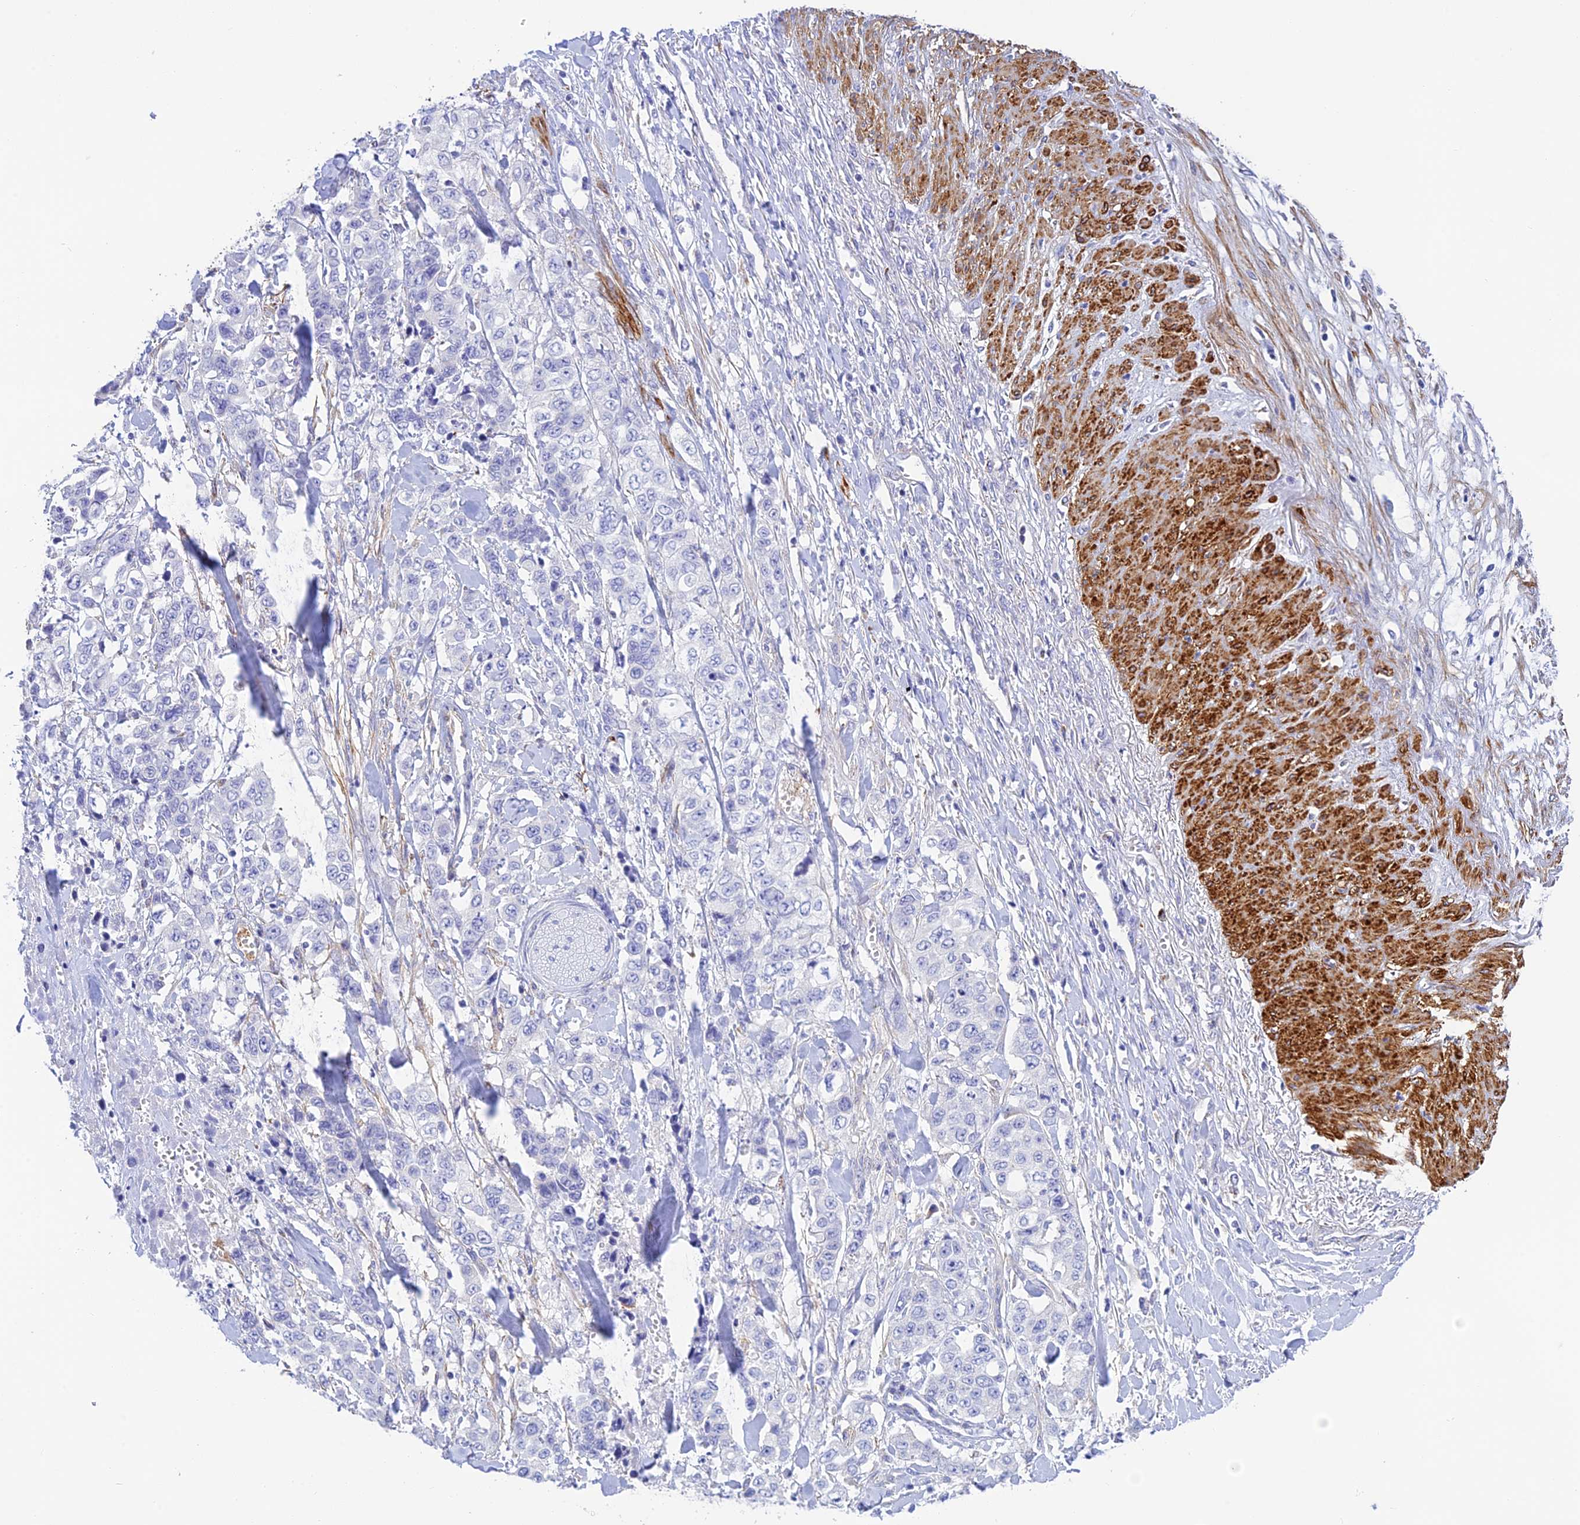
{"staining": {"intensity": "negative", "quantity": "none", "location": "none"}, "tissue": "stomach cancer", "cell_type": "Tumor cells", "image_type": "cancer", "snomed": [{"axis": "morphology", "description": "Adenocarcinoma, NOS"}, {"axis": "topography", "description": "Stomach, upper"}], "caption": "A high-resolution micrograph shows immunohistochemistry staining of adenocarcinoma (stomach), which reveals no significant positivity in tumor cells.", "gene": "ZDHHC16", "patient": {"sex": "male", "age": 62}}